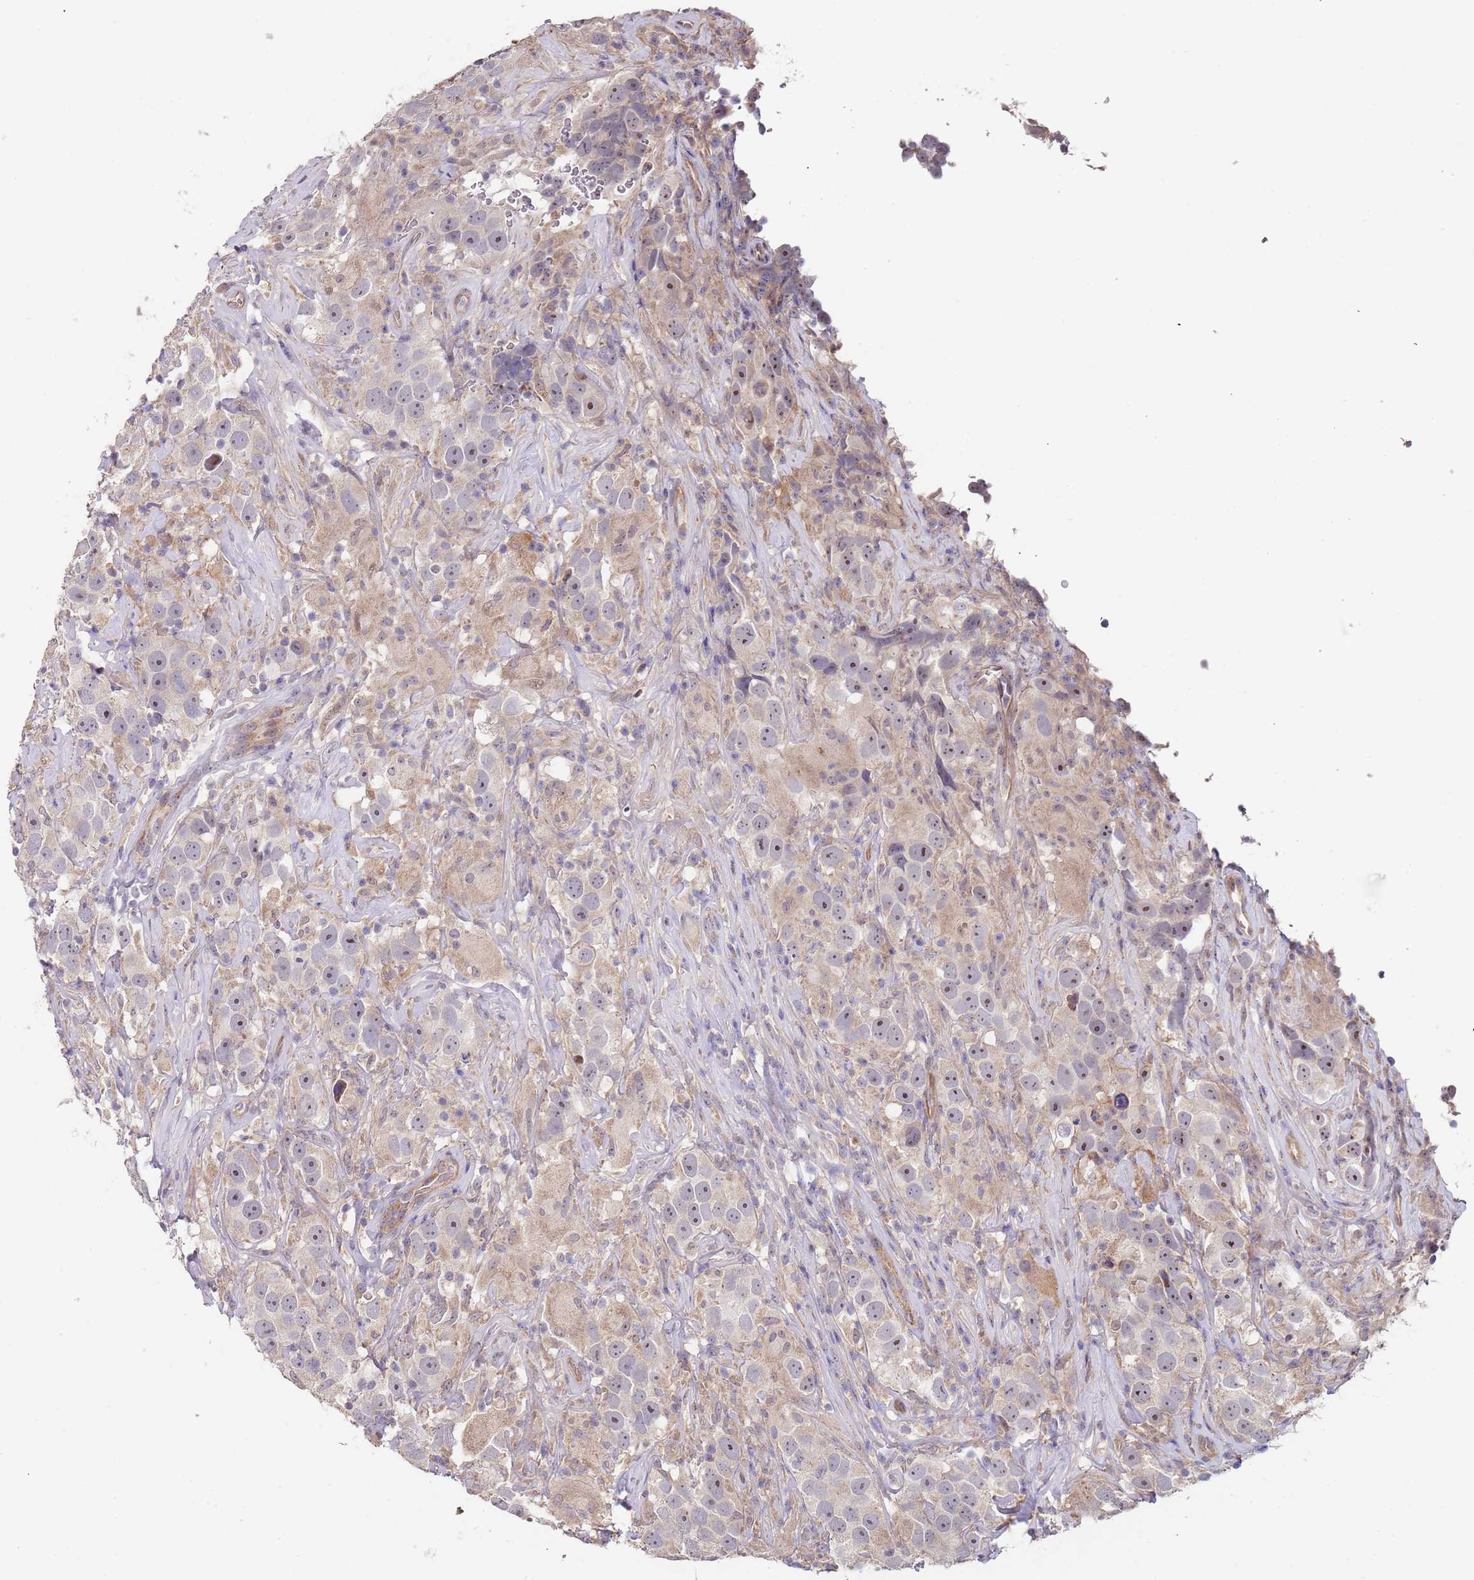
{"staining": {"intensity": "moderate", "quantity": "<25%", "location": "nuclear"}, "tissue": "testis cancer", "cell_type": "Tumor cells", "image_type": "cancer", "snomed": [{"axis": "morphology", "description": "Seminoma, NOS"}, {"axis": "topography", "description": "Testis"}], "caption": "Brown immunohistochemical staining in testis cancer (seminoma) displays moderate nuclear positivity in about <25% of tumor cells.", "gene": "TMEM64", "patient": {"sex": "male", "age": 49}}